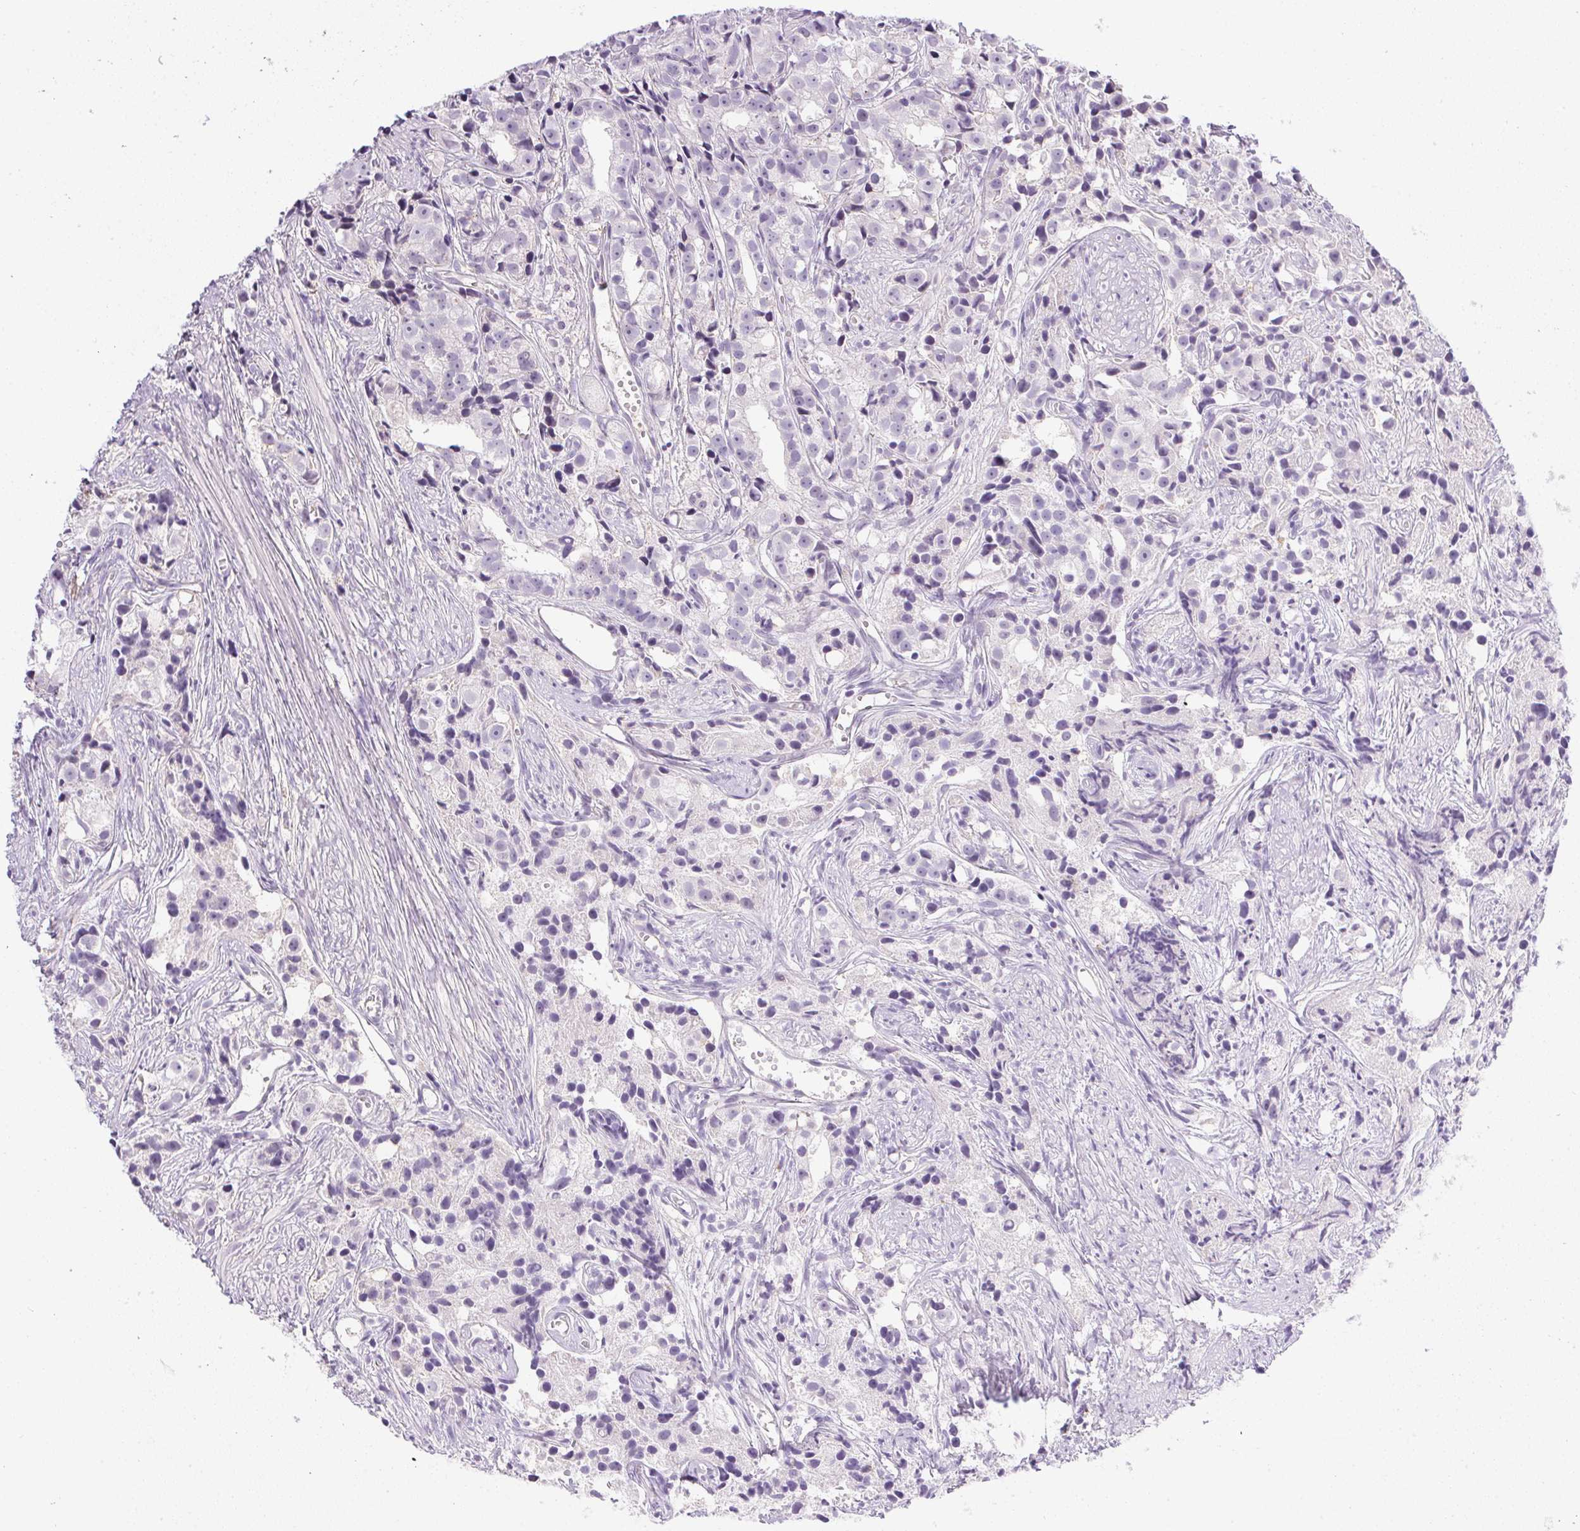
{"staining": {"intensity": "negative", "quantity": "none", "location": "none"}, "tissue": "prostate cancer", "cell_type": "Tumor cells", "image_type": "cancer", "snomed": [{"axis": "morphology", "description": "Adenocarcinoma, High grade"}, {"axis": "topography", "description": "Prostate"}], "caption": "This is an immunohistochemistry image of prostate cancer (high-grade adenocarcinoma). There is no positivity in tumor cells.", "gene": "PRL", "patient": {"sex": "male", "age": 75}}